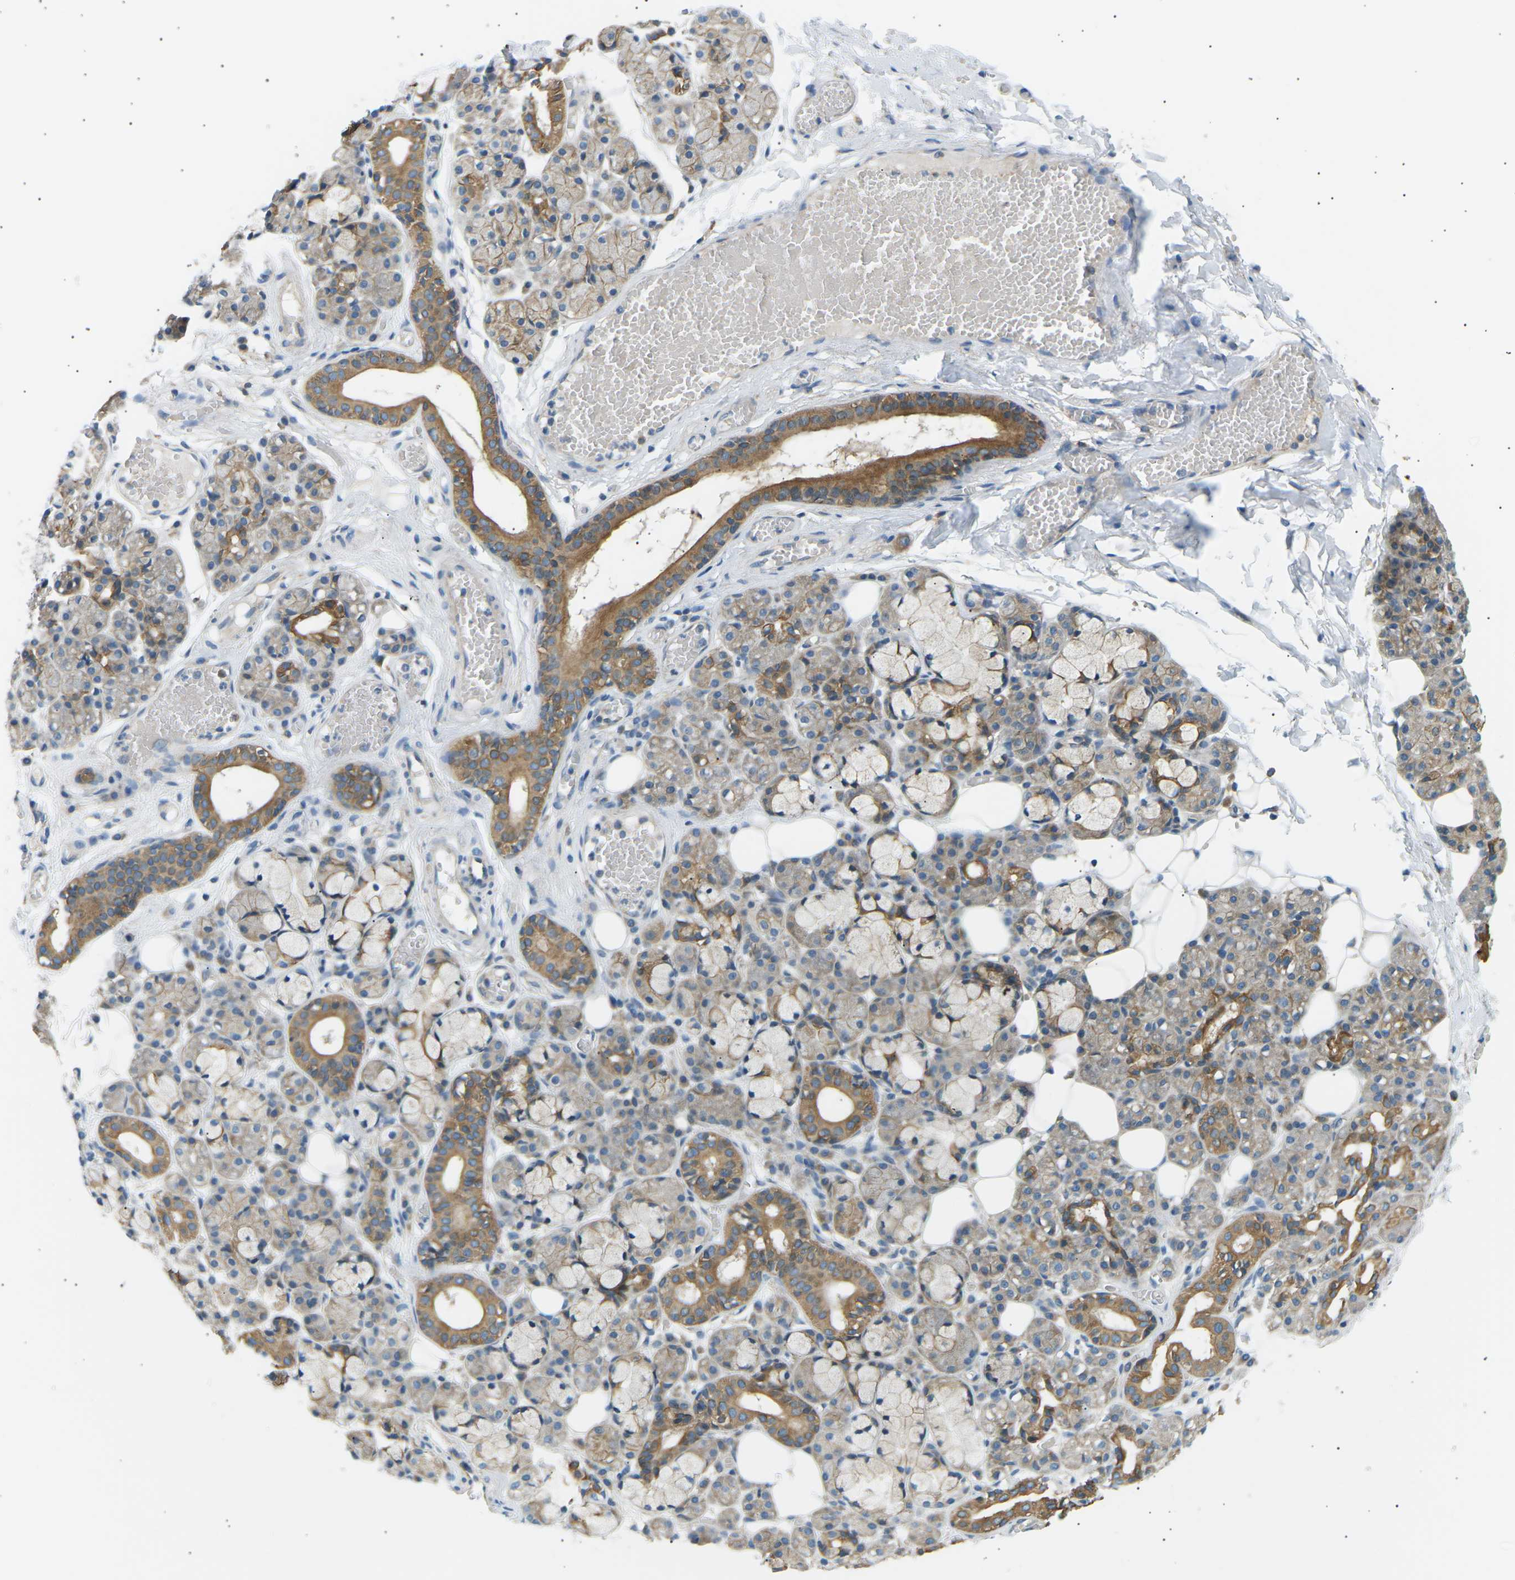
{"staining": {"intensity": "moderate", "quantity": "25%-75%", "location": "cytoplasmic/membranous"}, "tissue": "salivary gland", "cell_type": "Glandular cells", "image_type": "normal", "snomed": [{"axis": "morphology", "description": "Normal tissue, NOS"}, {"axis": "topography", "description": "Salivary gland"}], "caption": "The histopathology image shows immunohistochemical staining of benign salivary gland. There is moderate cytoplasmic/membranous staining is present in about 25%-75% of glandular cells. (DAB = brown stain, brightfield microscopy at high magnification).", "gene": "TBC1D8", "patient": {"sex": "male", "age": 63}}